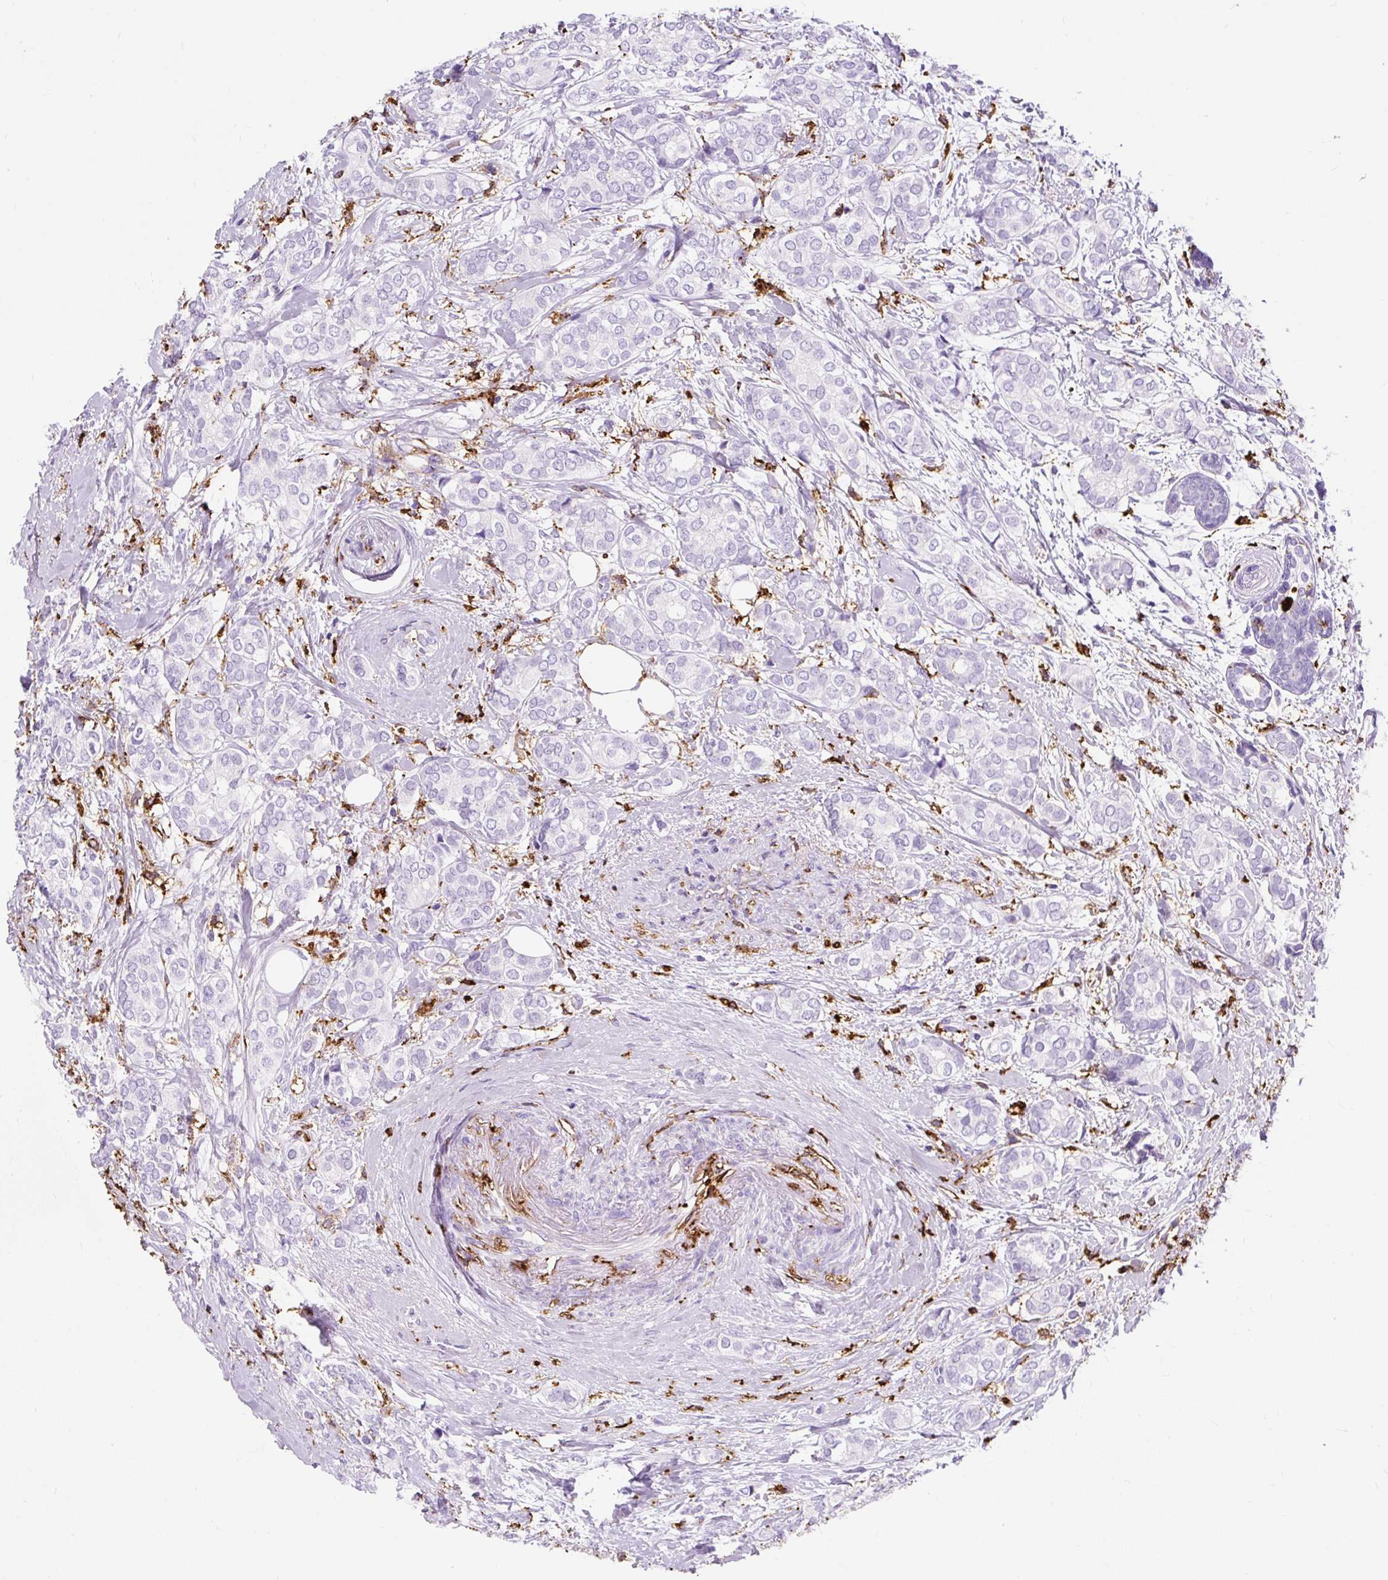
{"staining": {"intensity": "negative", "quantity": "none", "location": "none"}, "tissue": "breast cancer", "cell_type": "Tumor cells", "image_type": "cancer", "snomed": [{"axis": "morphology", "description": "Duct carcinoma"}, {"axis": "topography", "description": "Breast"}], "caption": "Immunohistochemistry of infiltrating ductal carcinoma (breast) demonstrates no staining in tumor cells. The staining is performed using DAB brown chromogen with nuclei counter-stained in using hematoxylin.", "gene": "HLA-DRA", "patient": {"sex": "female", "age": 73}}